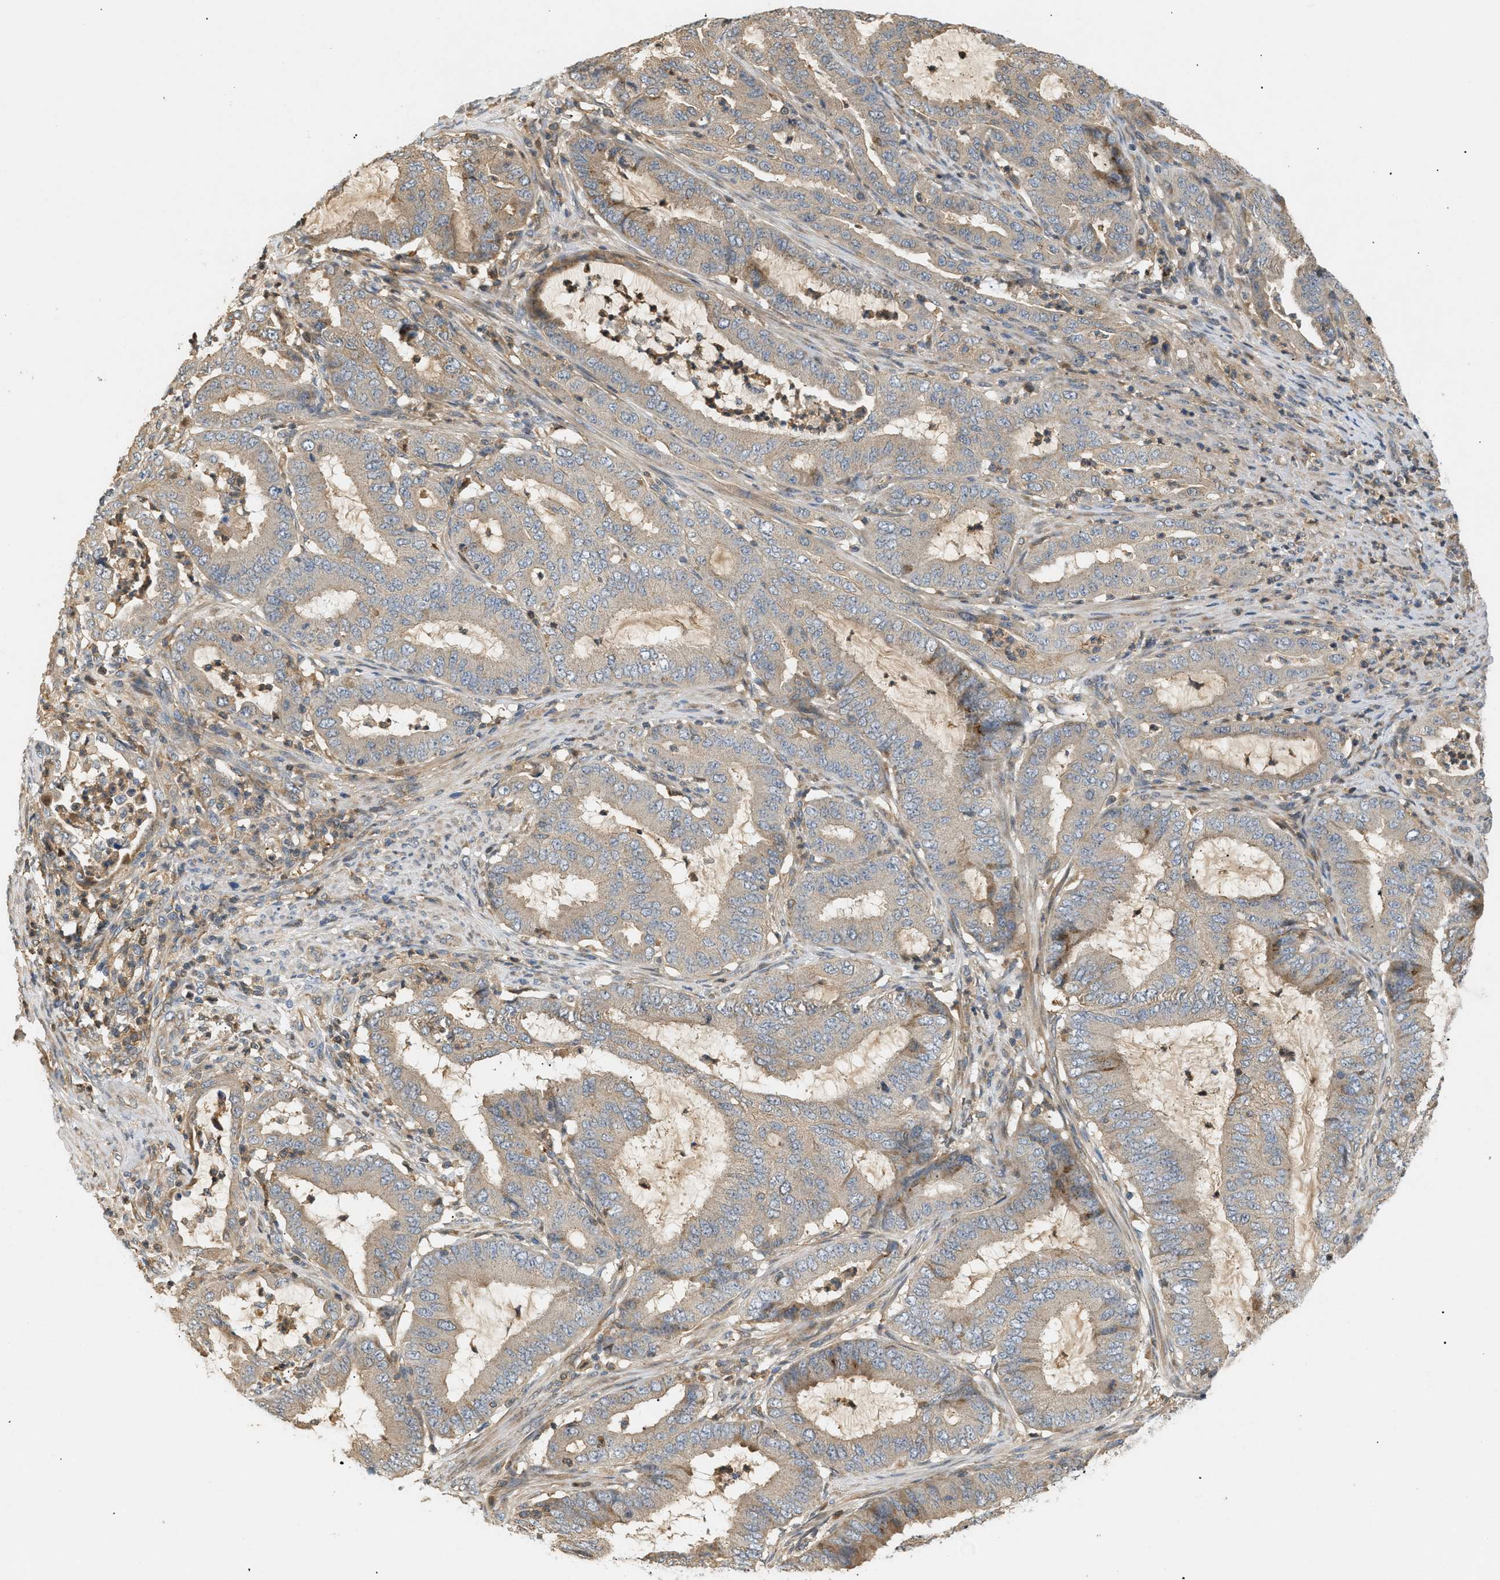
{"staining": {"intensity": "weak", "quantity": ">75%", "location": "cytoplasmic/membranous"}, "tissue": "endometrial cancer", "cell_type": "Tumor cells", "image_type": "cancer", "snomed": [{"axis": "morphology", "description": "Adenocarcinoma, NOS"}, {"axis": "topography", "description": "Endometrium"}], "caption": "Immunohistochemistry histopathology image of neoplastic tissue: human endometrial cancer stained using immunohistochemistry reveals low levels of weak protein expression localized specifically in the cytoplasmic/membranous of tumor cells, appearing as a cytoplasmic/membranous brown color.", "gene": "FARS2", "patient": {"sex": "female", "age": 70}}